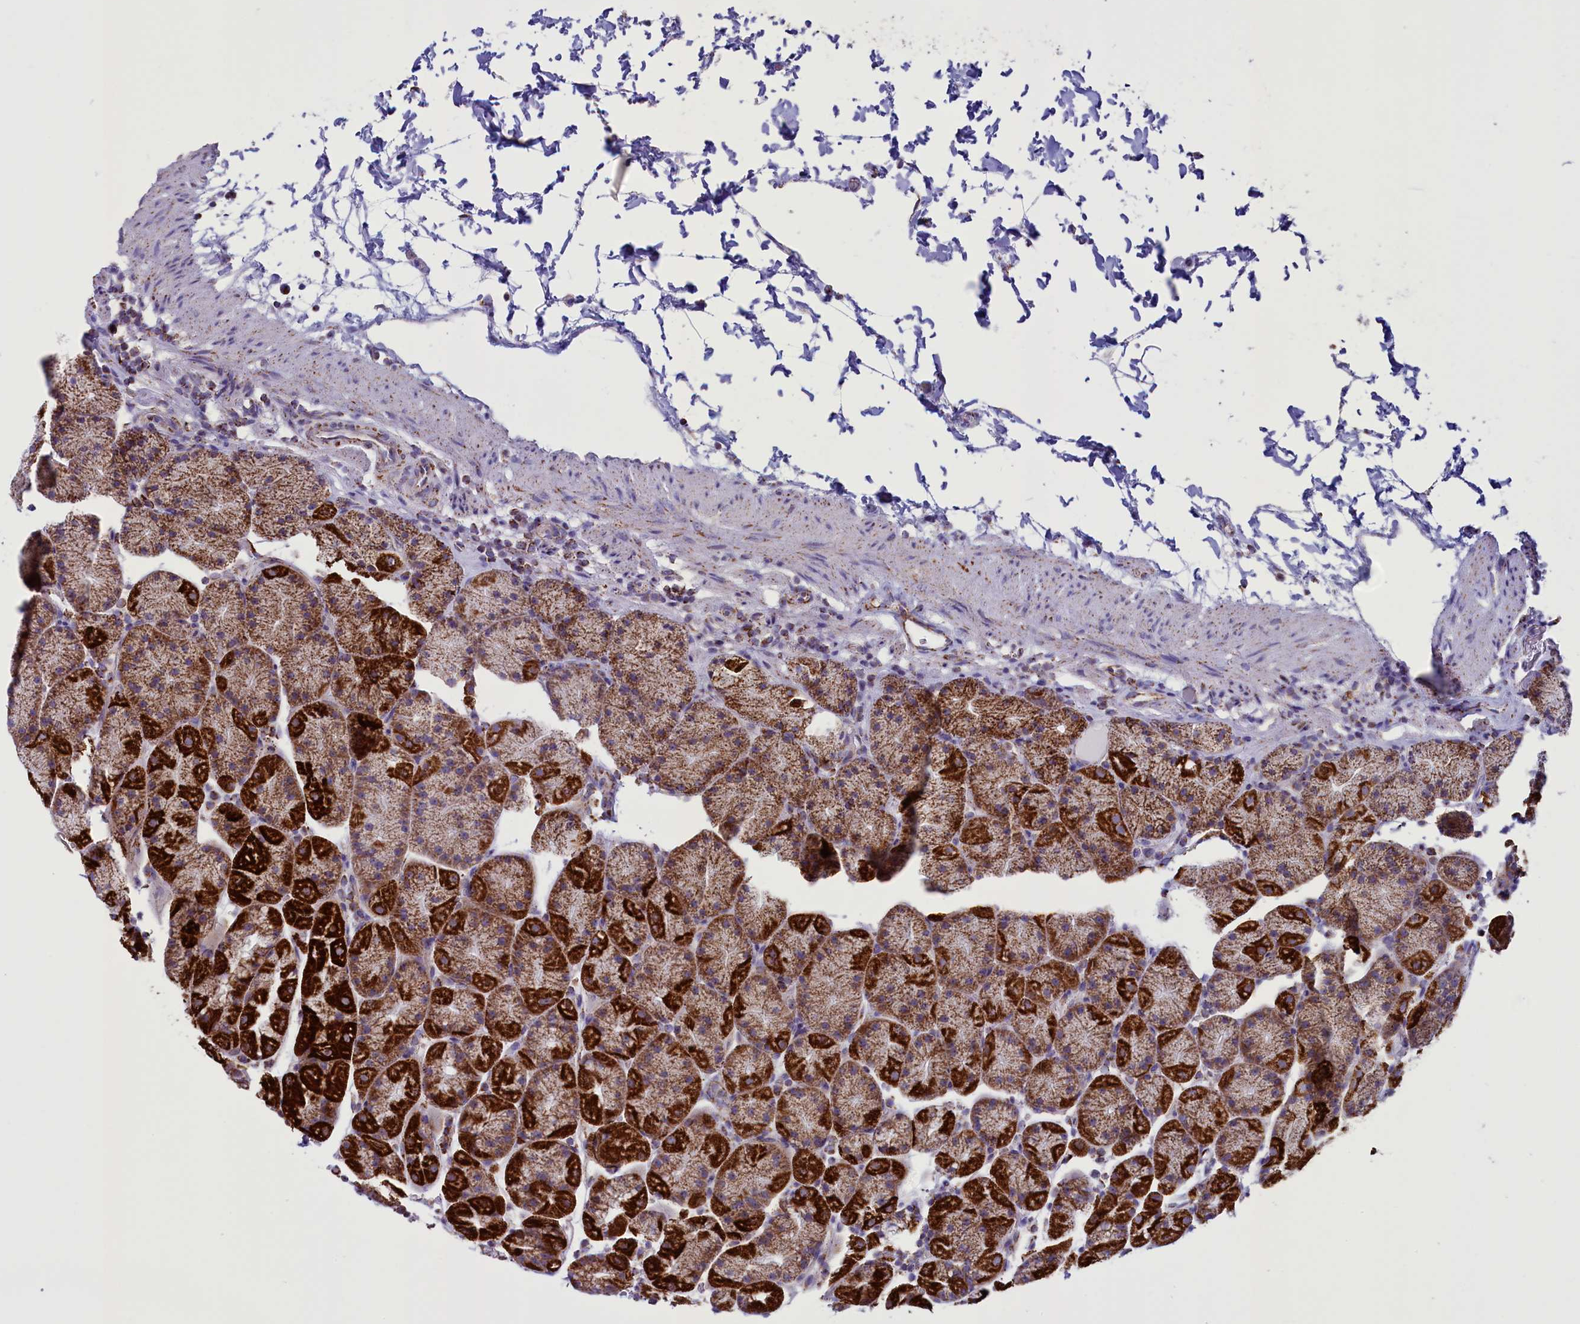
{"staining": {"intensity": "strong", "quantity": "25%-75%", "location": "cytoplasmic/membranous"}, "tissue": "stomach", "cell_type": "Glandular cells", "image_type": "normal", "snomed": [{"axis": "morphology", "description": "Normal tissue, NOS"}, {"axis": "topography", "description": "Stomach, upper"}, {"axis": "topography", "description": "Stomach, lower"}], "caption": "The immunohistochemical stain shows strong cytoplasmic/membranous expression in glandular cells of unremarkable stomach. The staining was performed using DAB to visualize the protein expression in brown, while the nuclei were stained in blue with hematoxylin (Magnification: 20x).", "gene": "ICA1L", "patient": {"sex": "male", "age": 67}}